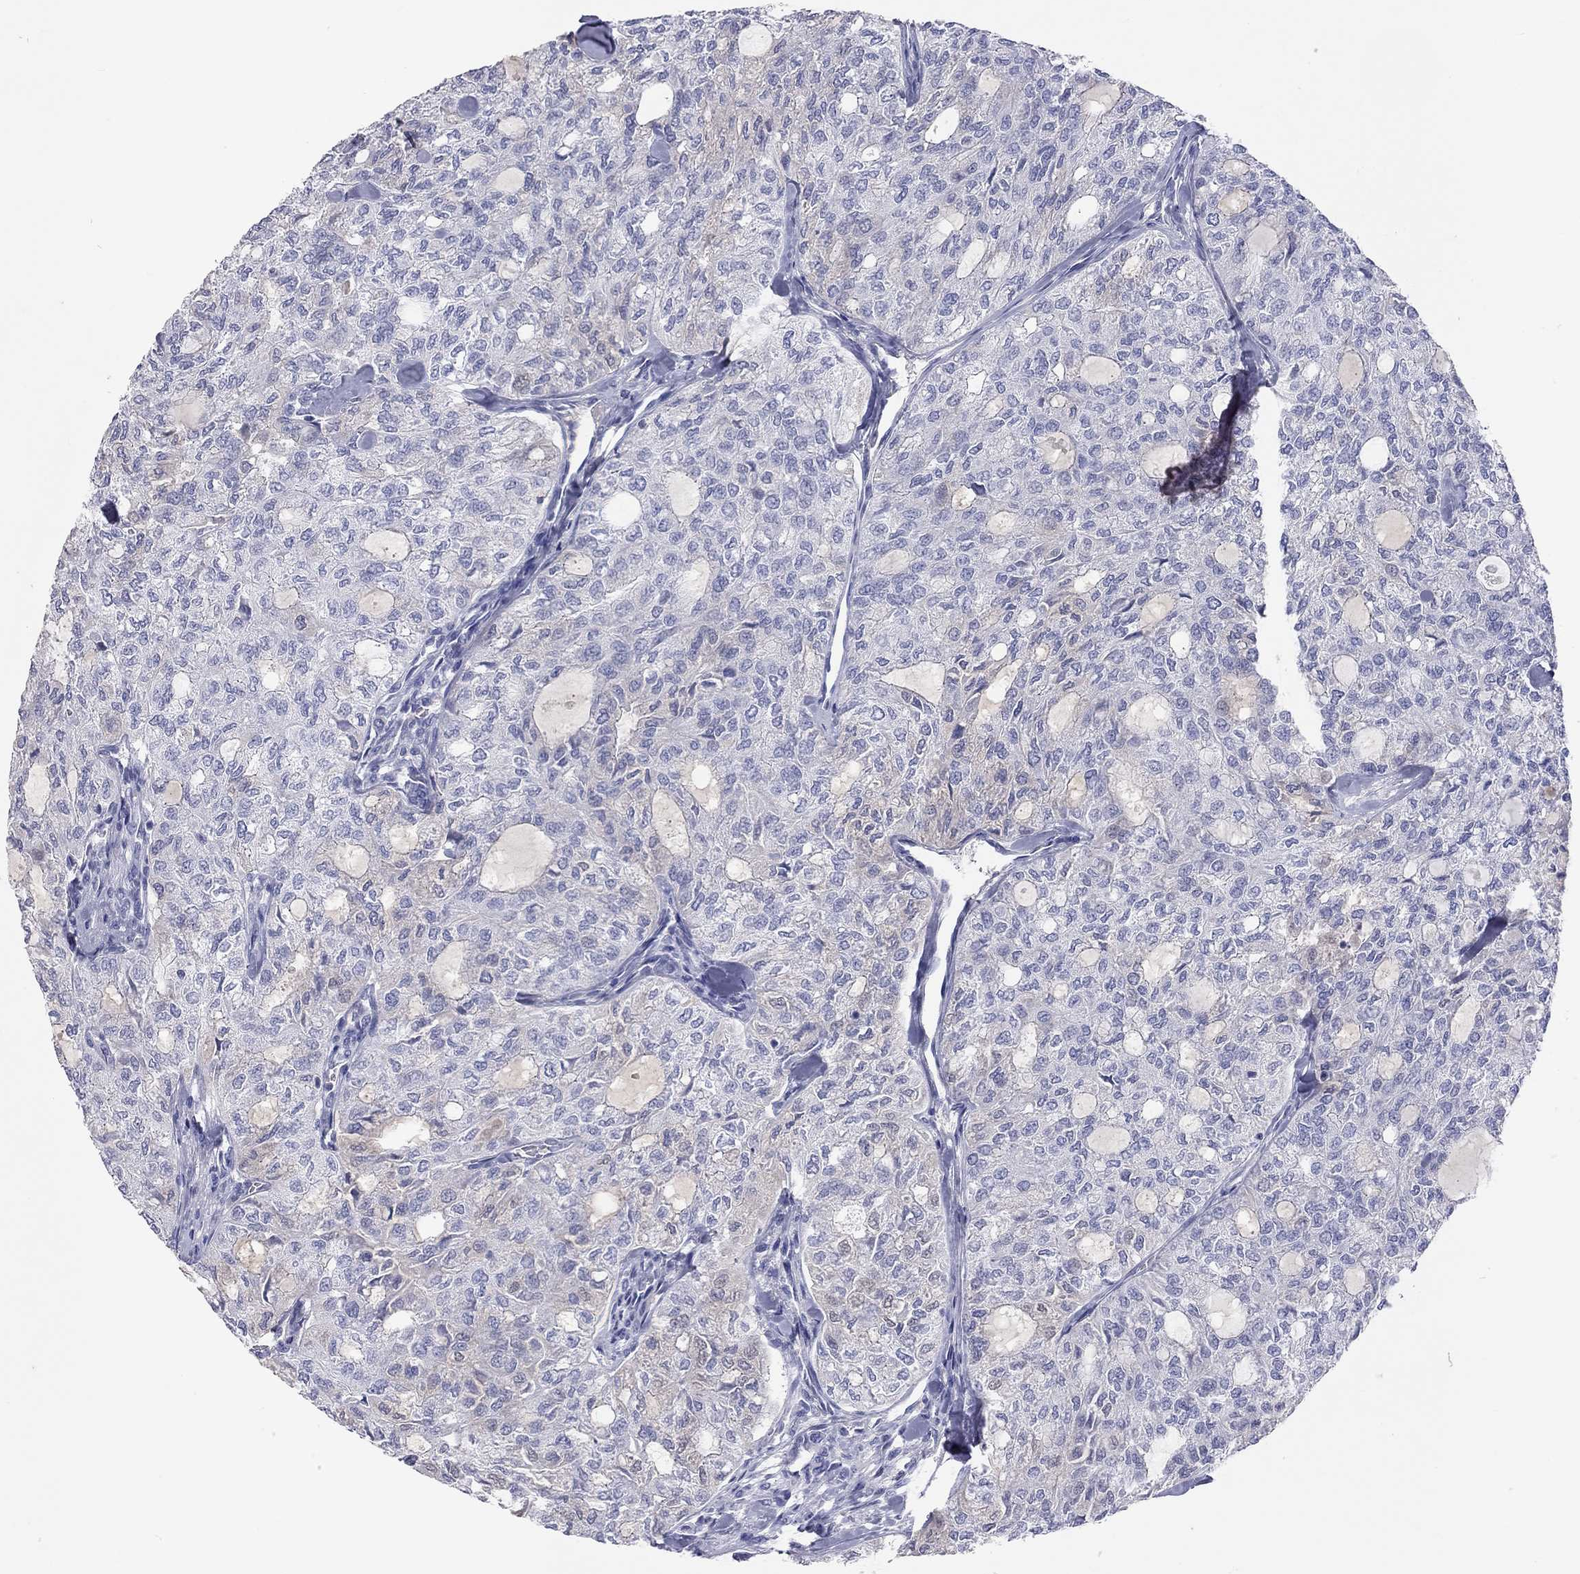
{"staining": {"intensity": "negative", "quantity": "none", "location": "none"}, "tissue": "thyroid cancer", "cell_type": "Tumor cells", "image_type": "cancer", "snomed": [{"axis": "morphology", "description": "Follicular adenoma carcinoma, NOS"}, {"axis": "topography", "description": "Thyroid gland"}], "caption": "Immunohistochemistry photomicrograph of neoplastic tissue: thyroid cancer (follicular adenoma carcinoma) stained with DAB displays no significant protein staining in tumor cells.", "gene": "ST7L", "patient": {"sex": "male", "age": 75}}